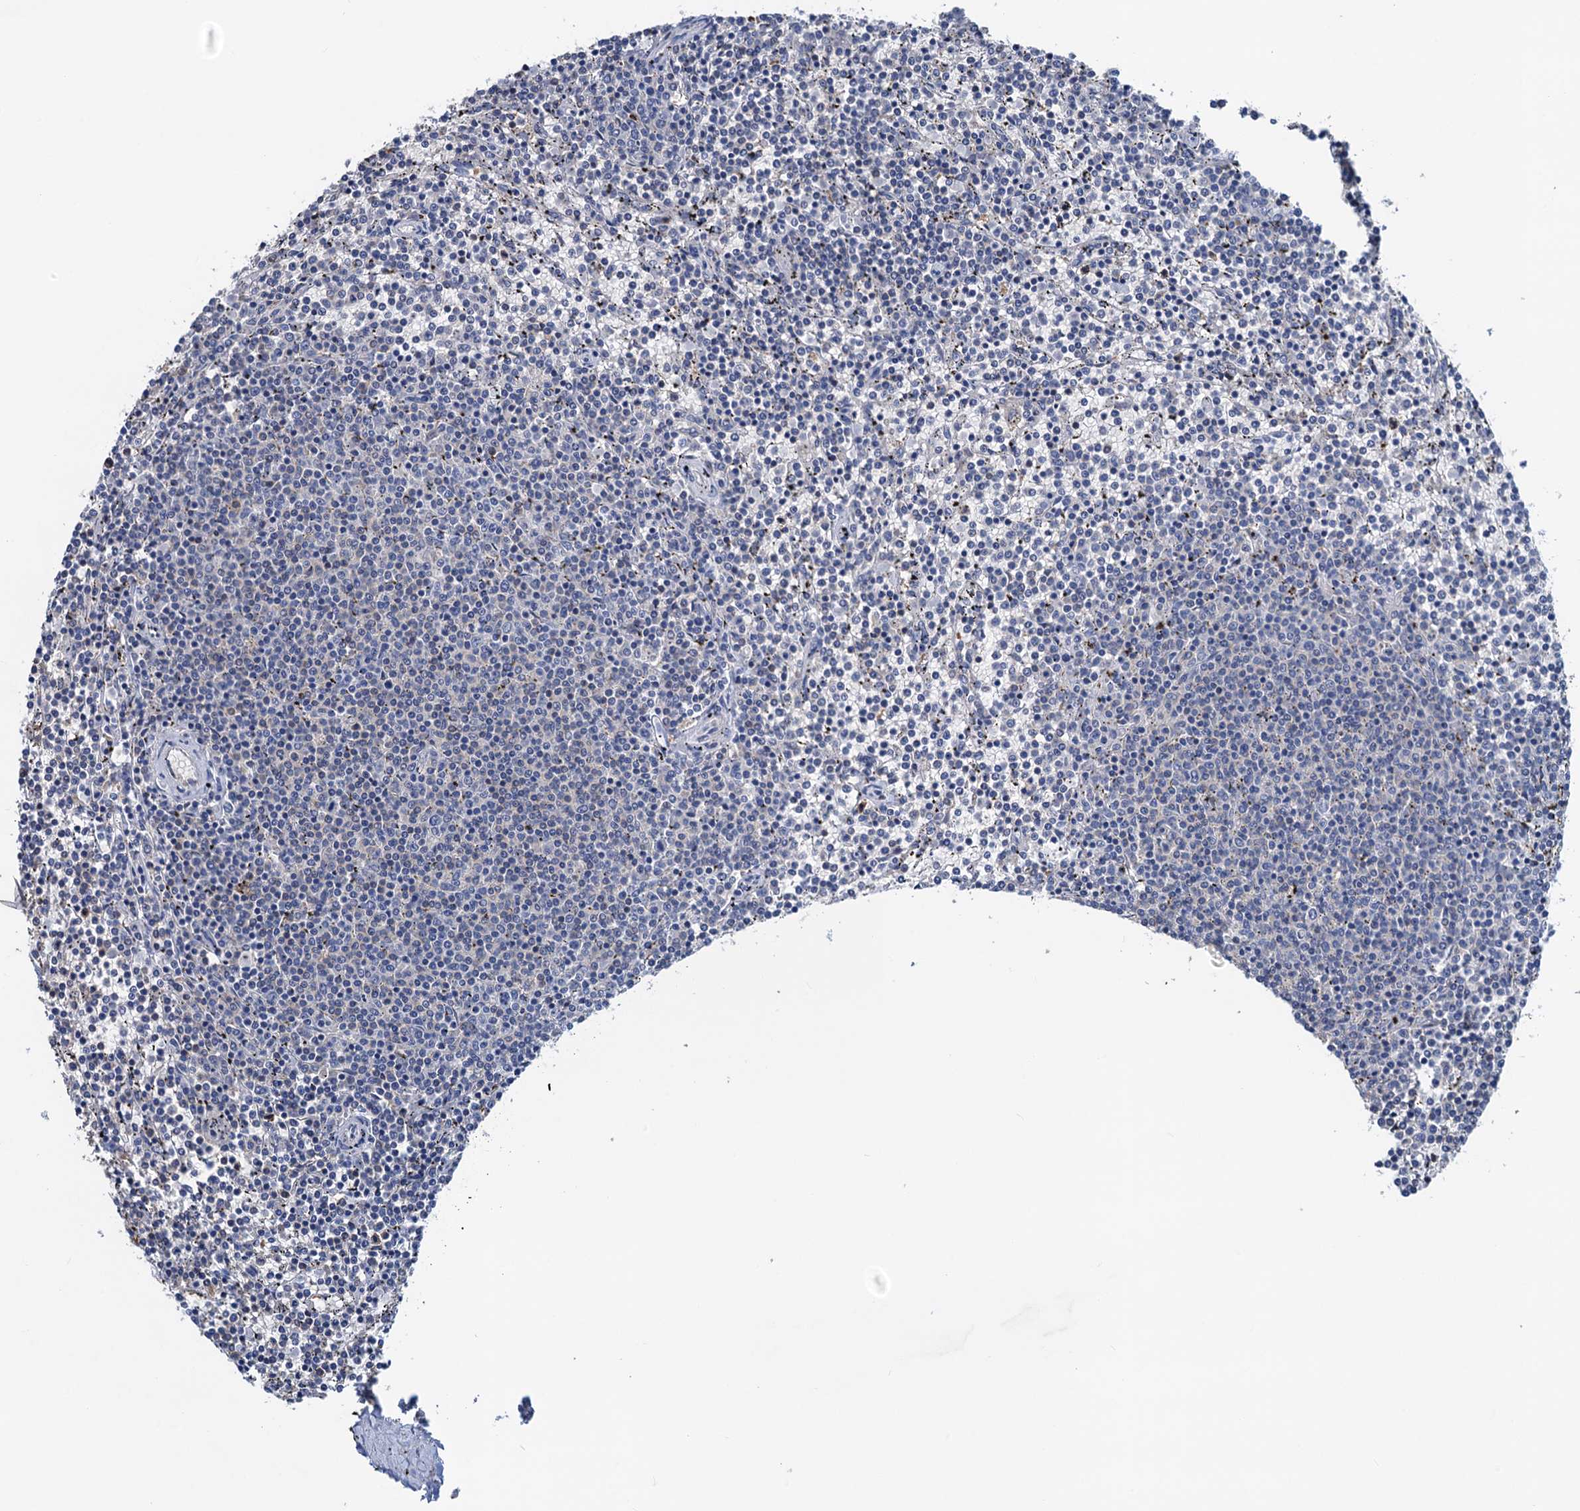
{"staining": {"intensity": "negative", "quantity": "none", "location": "none"}, "tissue": "lymphoma", "cell_type": "Tumor cells", "image_type": "cancer", "snomed": [{"axis": "morphology", "description": "Malignant lymphoma, non-Hodgkin's type, Low grade"}, {"axis": "topography", "description": "Spleen"}], "caption": "Lymphoma stained for a protein using immunohistochemistry (IHC) shows no expression tumor cells.", "gene": "RTKN2", "patient": {"sex": "female", "age": 50}}